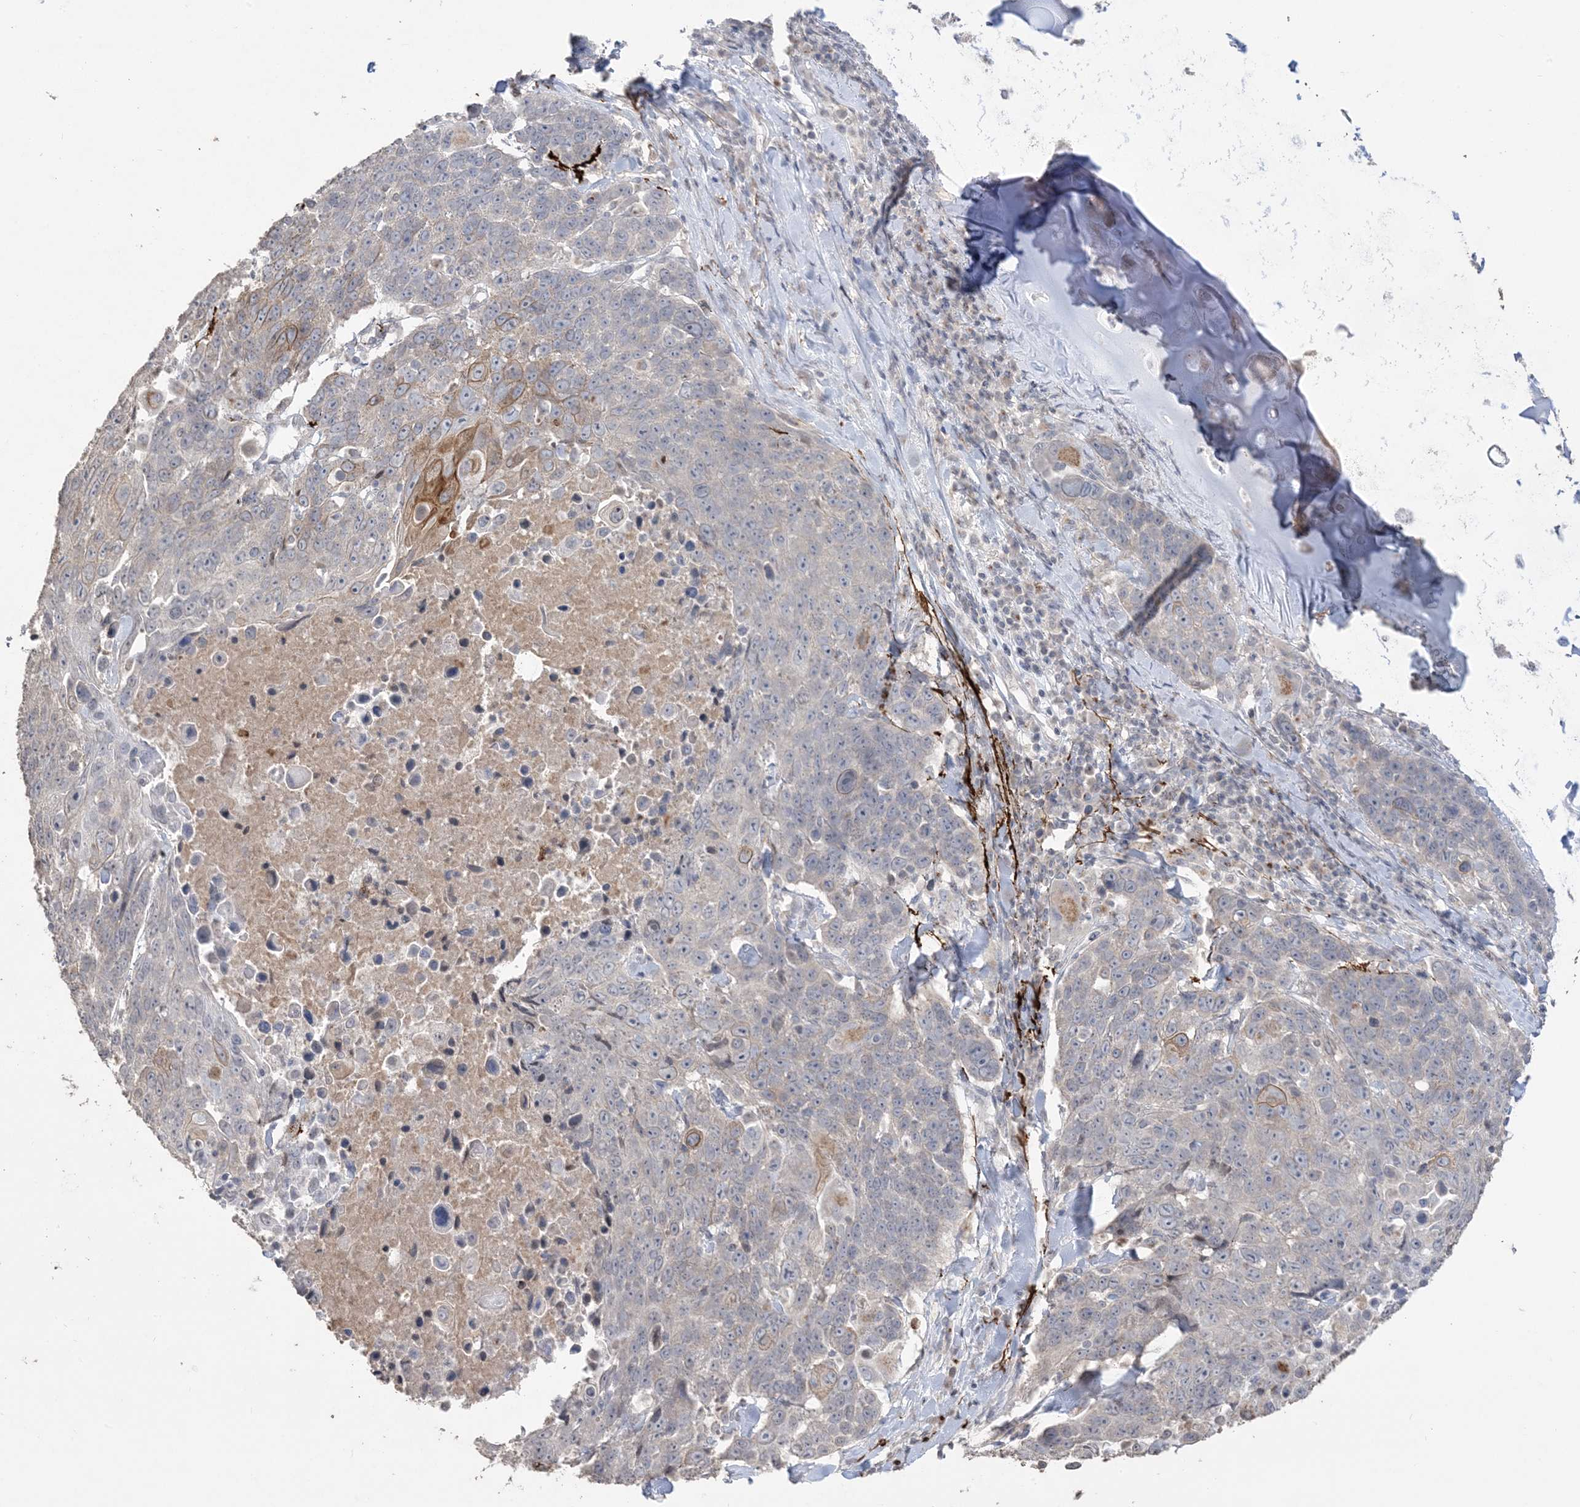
{"staining": {"intensity": "negative", "quantity": "none", "location": "none"}, "tissue": "lung cancer", "cell_type": "Tumor cells", "image_type": "cancer", "snomed": [{"axis": "morphology", "description": "Squamous cell carcinoma, NOS"}, {"axis": "topography", "description": "Lung"}], "caption": "Tumor cells show no significant expression in lung cancer.", "gene": "XRN1", "patient": {"sex": "male", "age": 66}}